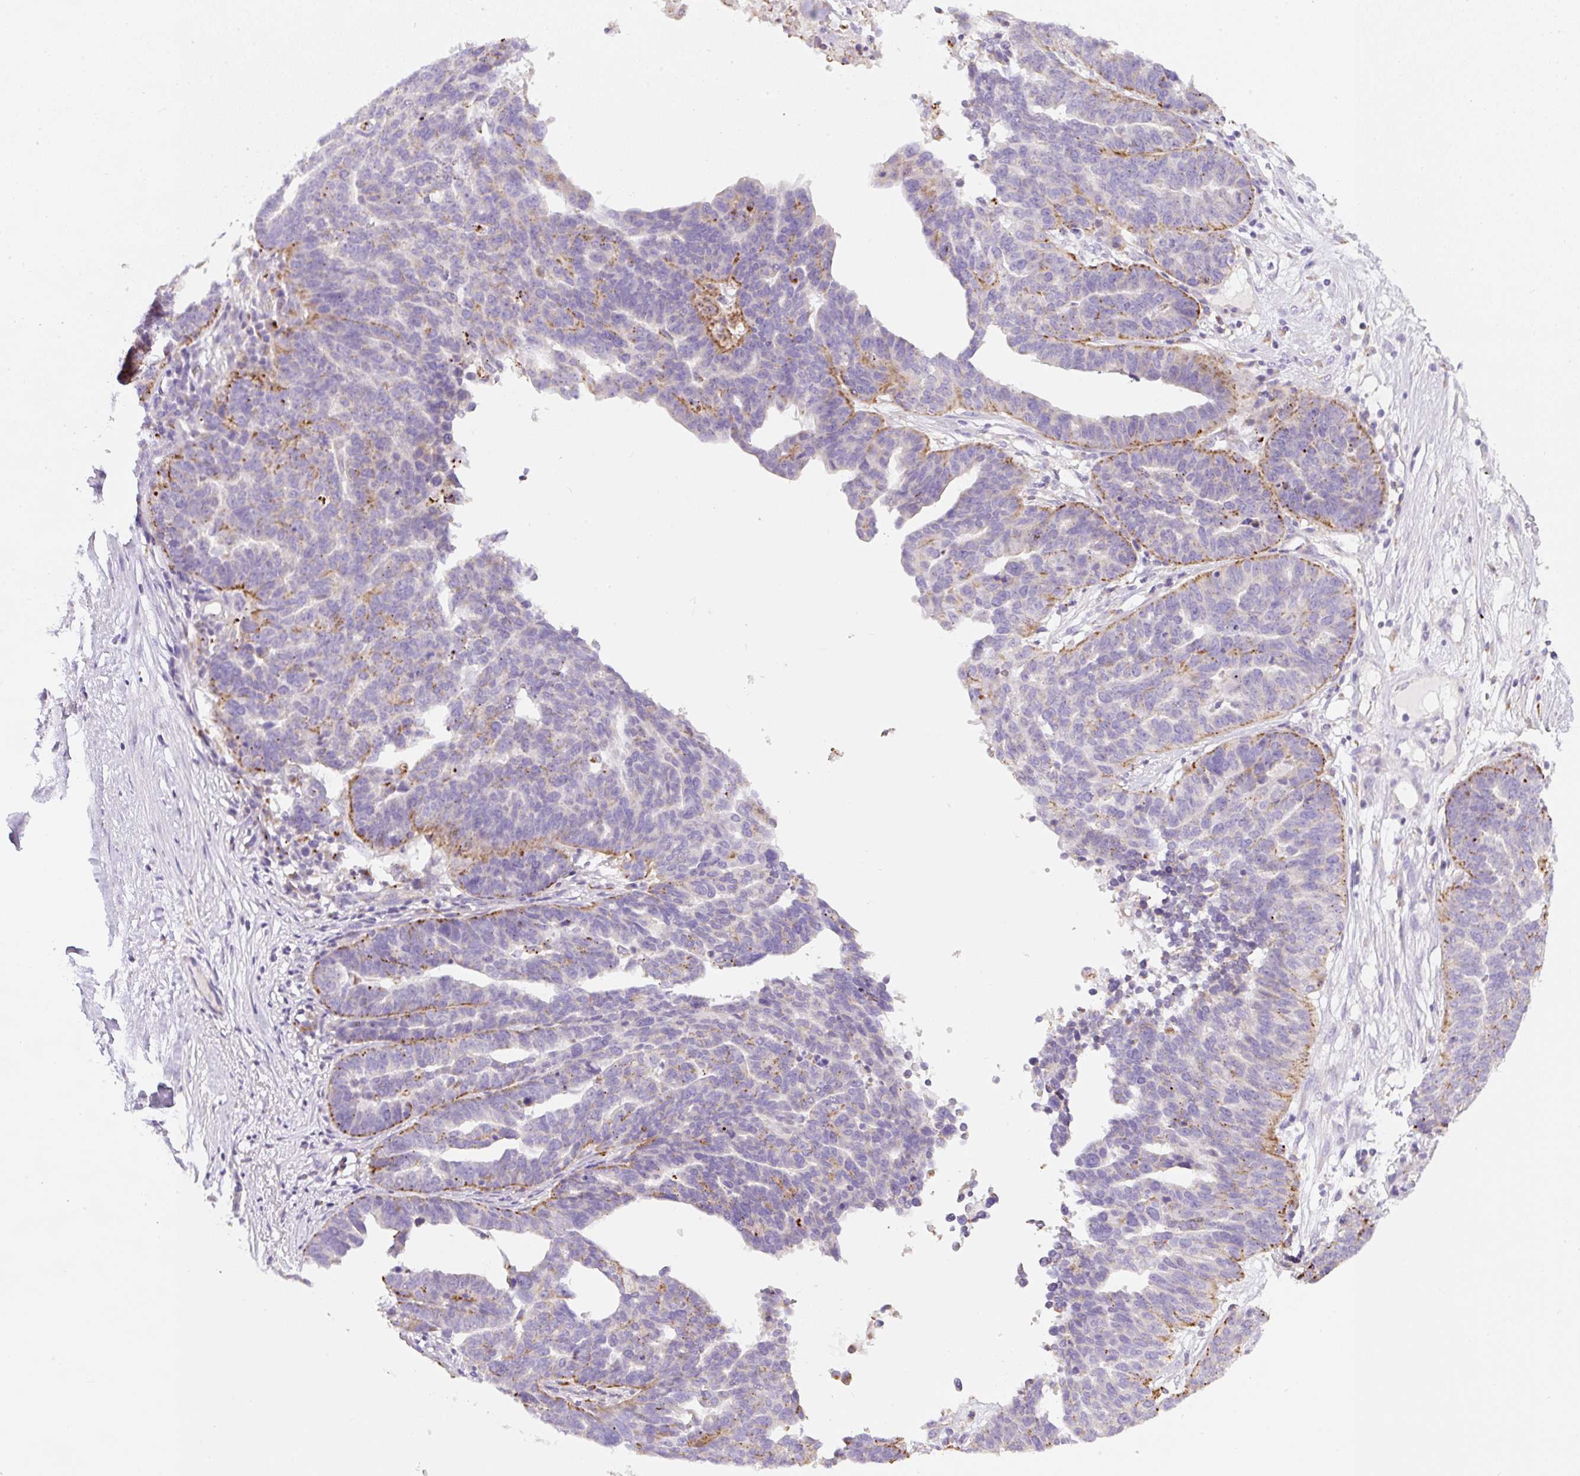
{"staining": {"intensity": "moderate", "quantity": "25%-75%", "location": "cytoplasmic/membranous"}, "tissue": "ovarian cancer", "cell_type": "Tumor cells", "image_type": "cancer", "snomed": [{"axis": "morphology", "description": "Cystadenocarcinoma, serous, NOS"}, {"axis": "topography", "description": "Ovary"}], "caption": "IHC (DAB (3,3'-diaminobenzidine)) staining of serous cystadenocarcinoma (ovarian) exhibits moderate cytoplasmic/membranous protein positivity in about 25%-75% of tumor cells. (DAB (3,3'-diaminobenzidine) IHC with brightfield microscopy, high magnification).", "gene": "CLEC3A", "patient": {"sex": "female", "age": 59}}